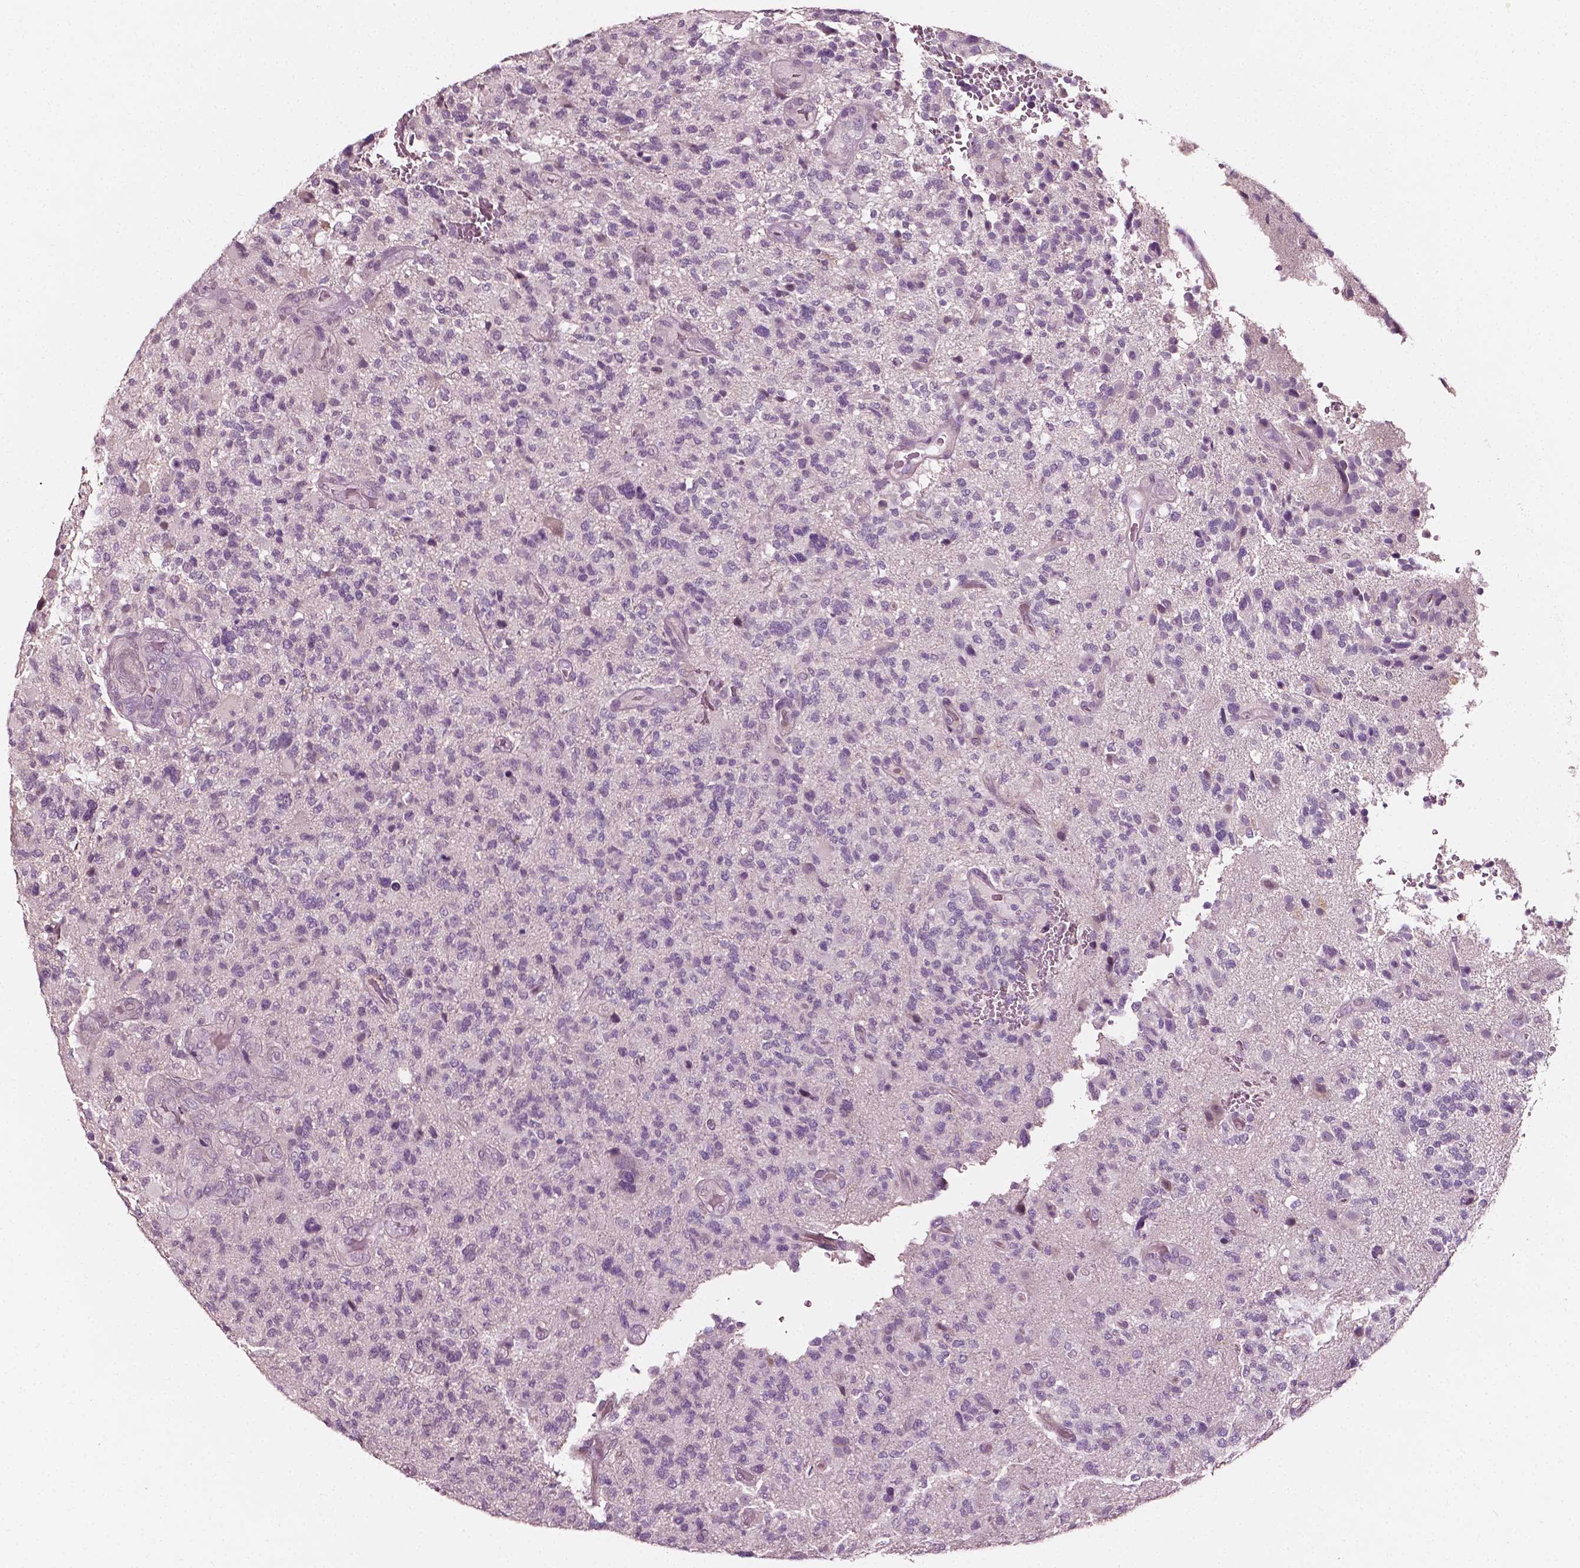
{"staining": {"intensity": "negative", "quantity": "none", "location": "none"}, "tissue": "glioma", "cell_type": "Tumor cells", "image_type": "cancer", "snomed": [{"axis": "morphology", "description": "Glioma, malignant, High grade"}, {"axis": "topography", "description": "Brain"}], "caption": "An immunohistochemistry (IHC) histopathology image of malignant glioma (high-grade) is shown. There is no staining in tumor cells of malignant glioma (high-grade).", "gene": "PLA2R1", "patient": {"sex": "female", "age": 71}}